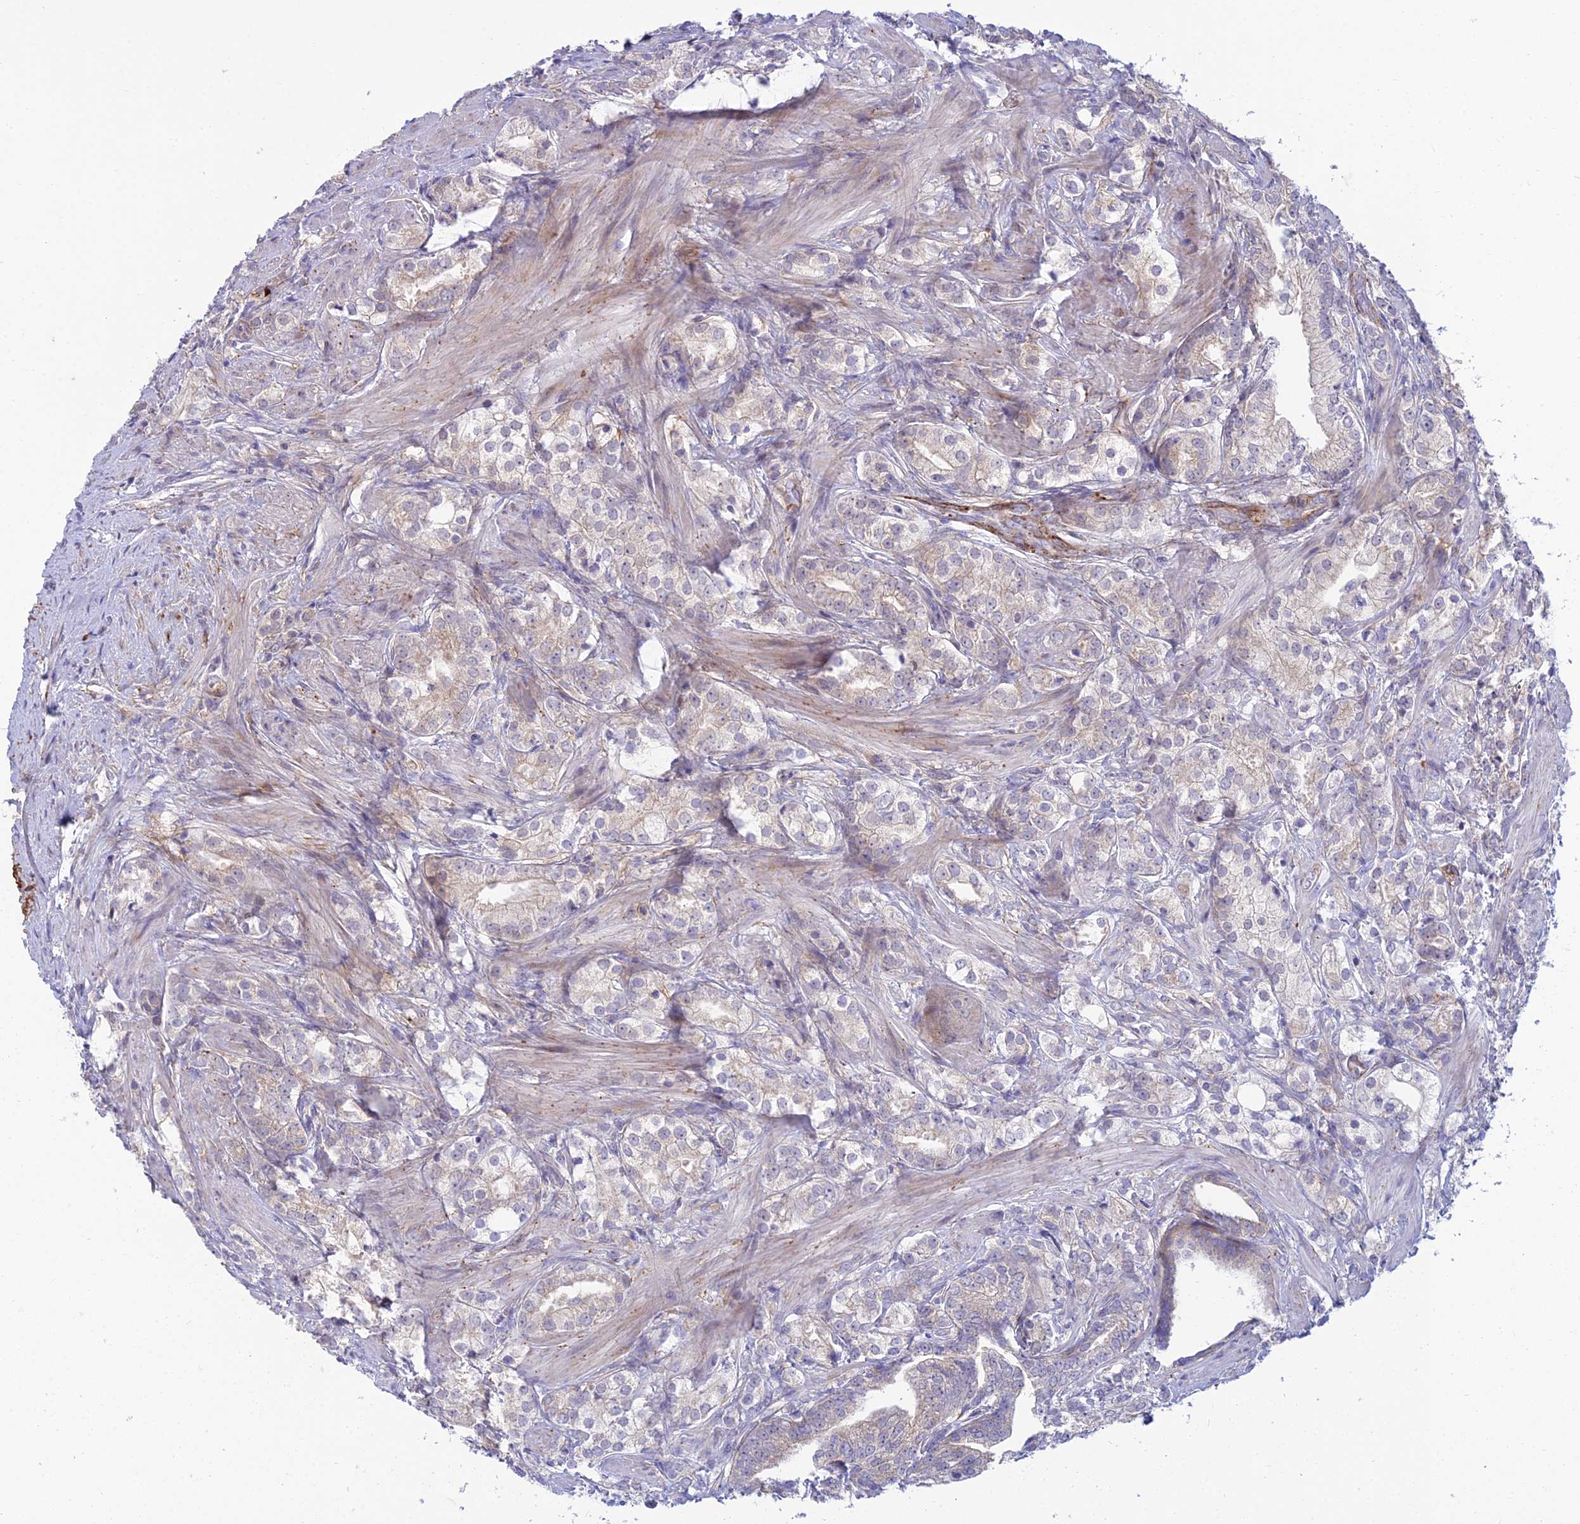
{"staining": {"intensity": "weak", "quantity": "<25%", "location": "cytoplasmic/membranous"}, "tissue": "prostate cancer", "cell_type": "Tumor cells", "image_type": "cancer", "snomed": [{"axis": "morphology", "description": "Adenocarcinoma, High grade"}, {"axis": "topography", "description": "Prostate"}], "caption": "The histopathology image exhibits no staining of tumor cells in prostate cancer. (Stains: DAB (3,3'-diaminobenzidine) immunohistochemistry (IHC) with hematoxylin counter stain, Microscopy: brightfield microscopy at high magnification).", "gene": "DUS2", "patient": {"sex": "male", "age": 50}}